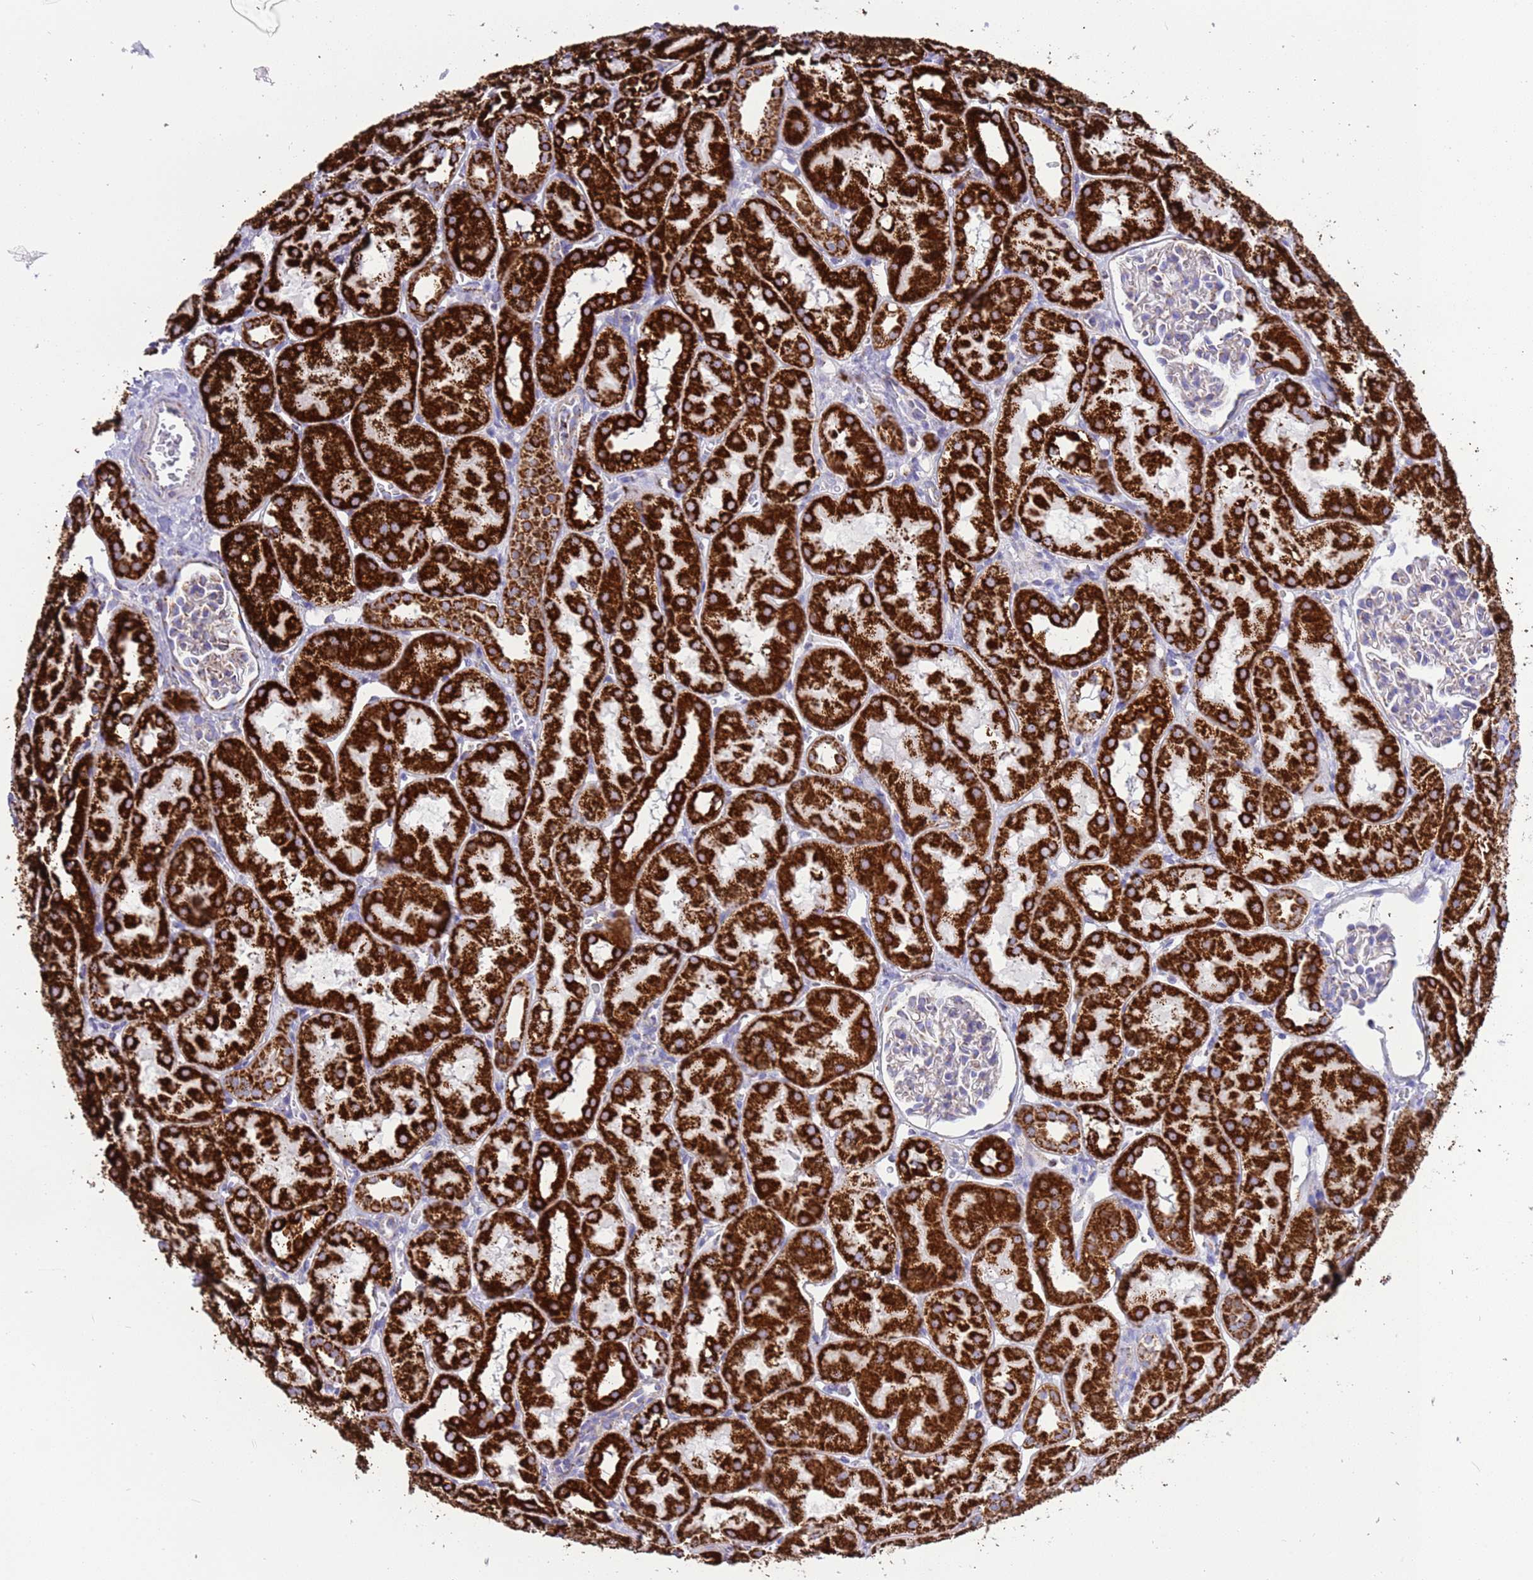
{"staining": {"intensity": "weak", "quantity": "<25%", "location": "cytoplasmic/membranous"}, "tissue": "kidney", "cell_type": "Cells in glomeruli", "image_type": "normal", "snomed": [{"axis": "morphology", "description": "Normal tissue, NOS"}, {"axis": "topography", "description": "Kidney"}, {"axis": "topography", "description": "Urinary bladder"}], "caption": "High power microscopy histopathology image of an immunohistochemistry histopathology image of benign kidney, revealing no significant expression in cells in glomeruli.", "gene": "SUCLG2", "patient": {"sex": "male", "age": 16}}